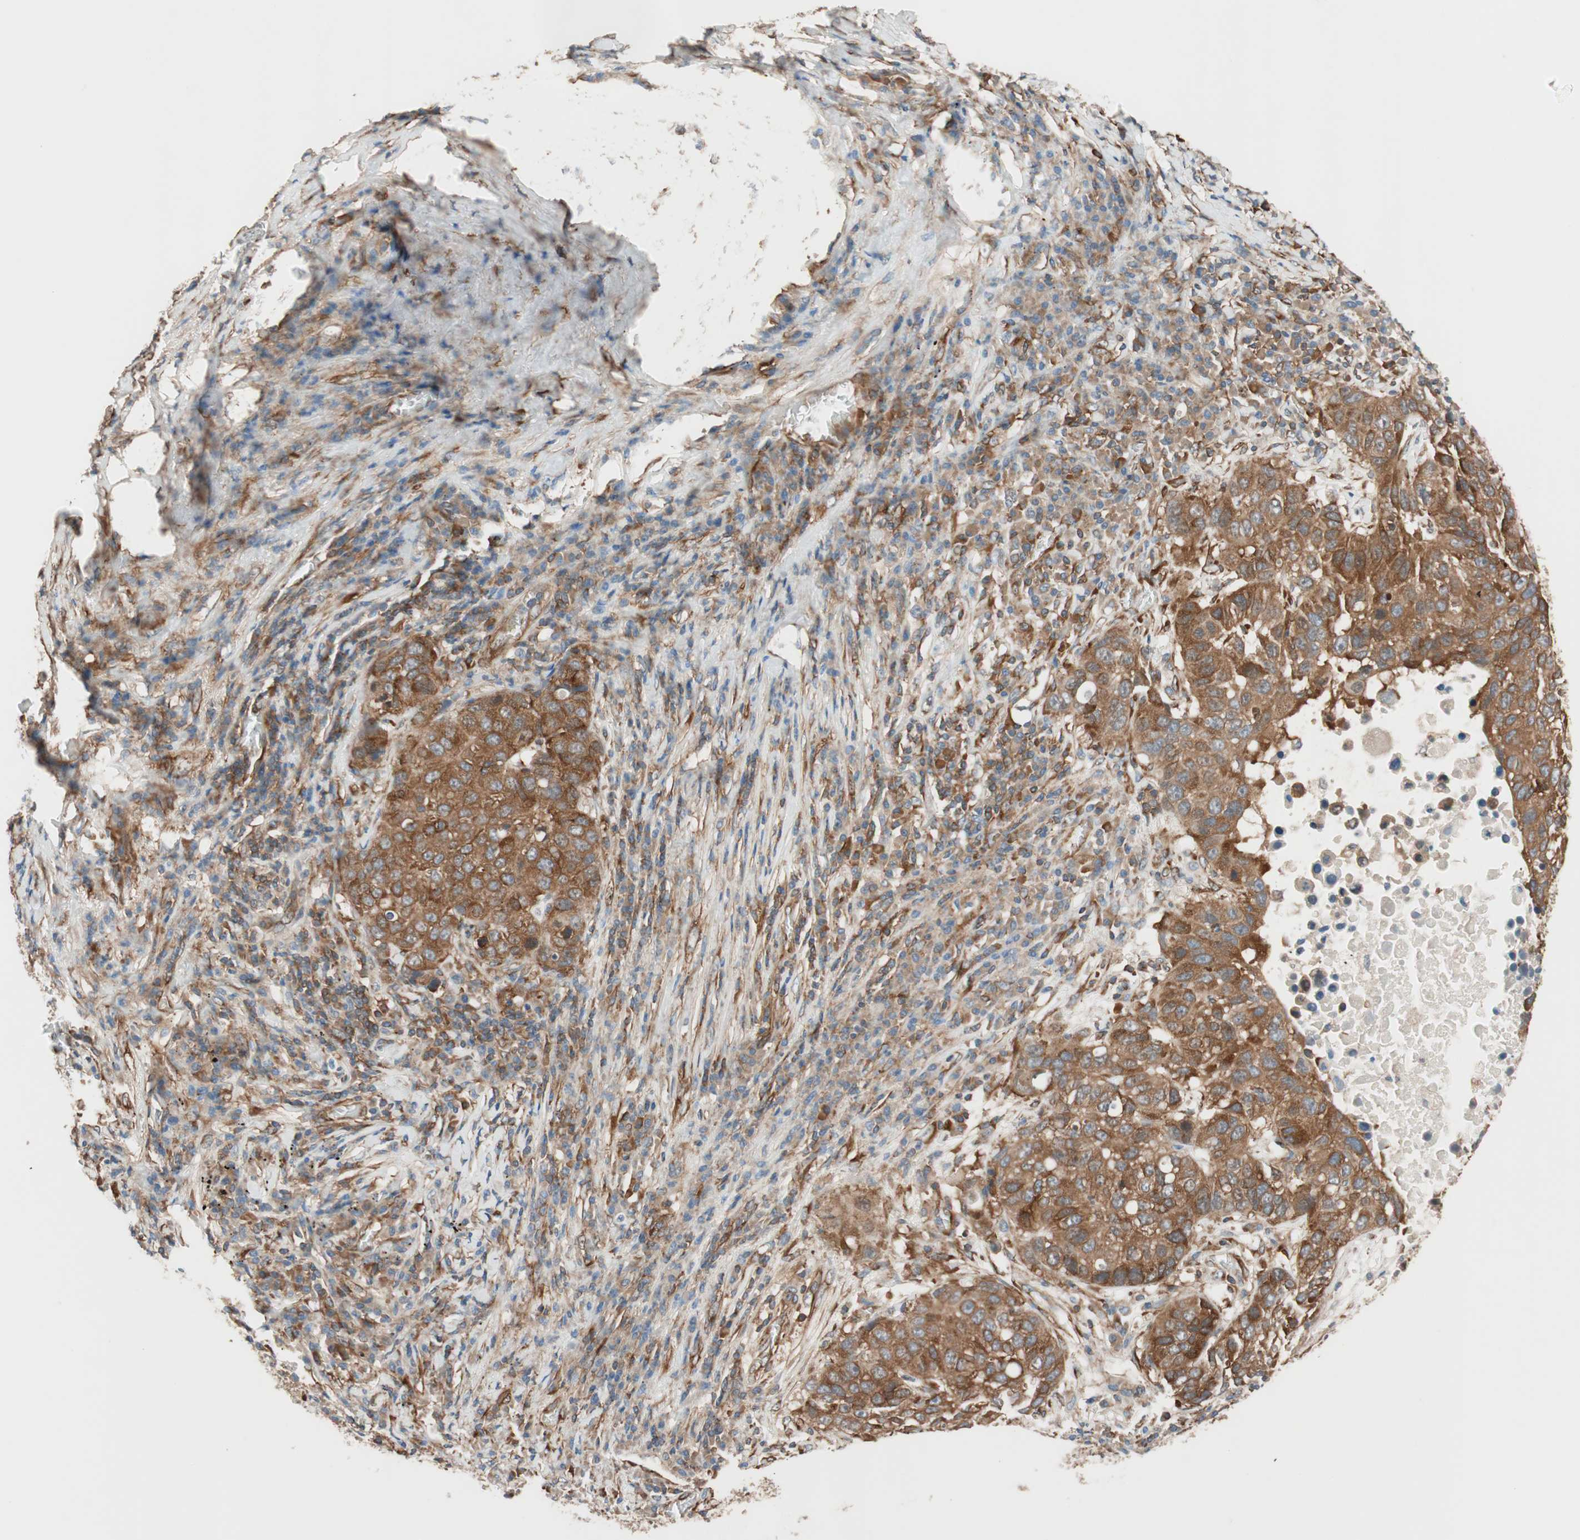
{"staining": {"intensity": "strong", "quantity": ">75%", "location": "cytoplasmic/membranous"}, "tissue": "lung cancer", "cell_type": "Tumor cells", "image_type": "cancer", "snomed": [{"axis": "morphology", "description": "Squamous cell carcinoma, NOS"}, {"axis": "topography", "description": "Lung"}], "caption": "Lung cancer tissue exhibits strong cytoplasmic/membranous expression in approximately >75% of tumor cells, visualized by immunohistochemistry.", "gene": "WASL", "patient": {"sex": "male", "age": 57}}